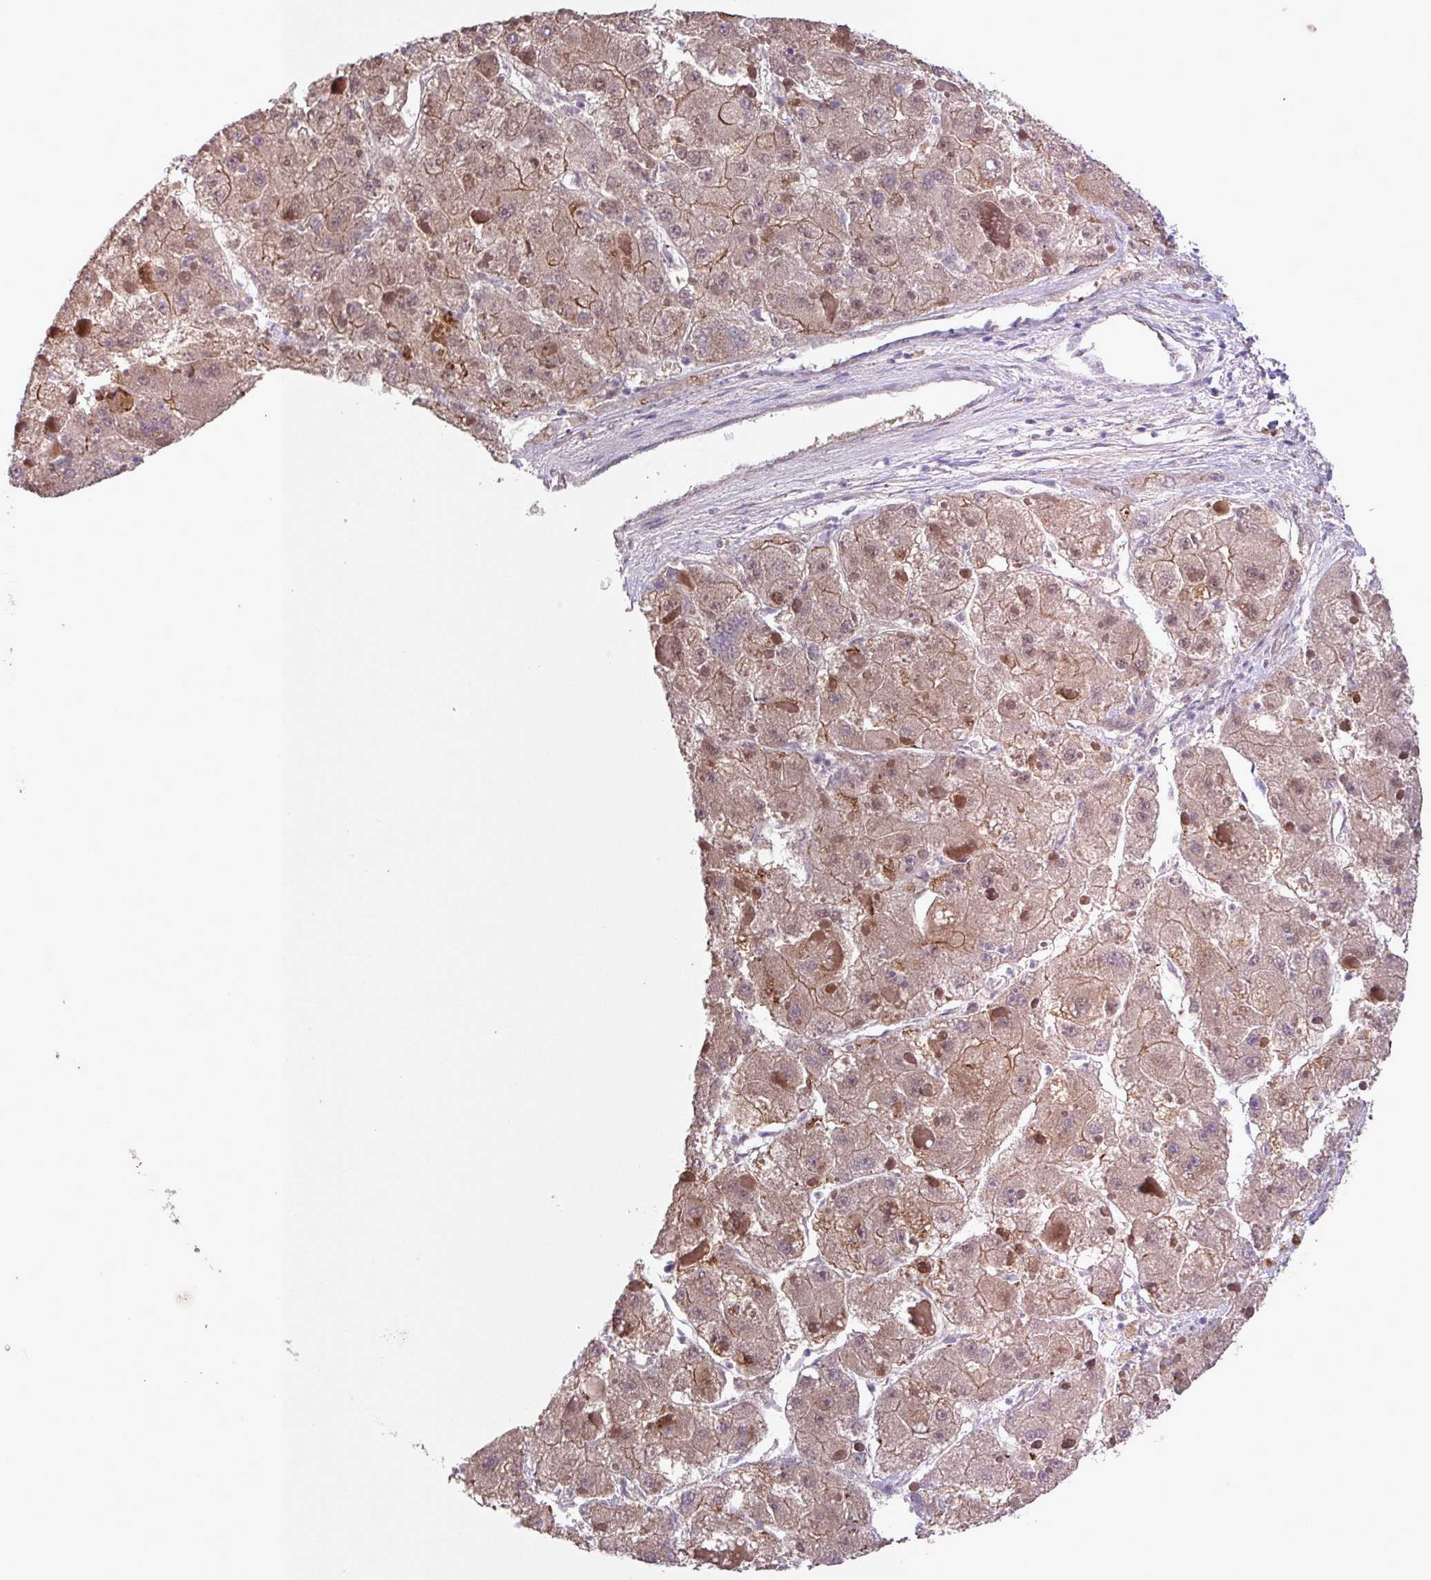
{"staining": {"intensity": "moderate", "quantity": ">75%", "location": "cytoplasmic/membranous"}, "tissue": "liver cancer", "cell_type": "Tumor cells", "image_type": "cancer", "snomed": [{"axis": "morphology", "description": "Carcinoma, Hepatocellular, NOS"}, {"axis": "topography", "description": "Liver"}], "caption": "Protein positivity by immunohistochemistry (IHC) exhibits moderate cytoplasmic/membranous expression in about >75% of tumor cells in hepatocellular carcinoma (liver).", "gene": "IQCJ", "patient": {"sex": "female", "age": 73}}